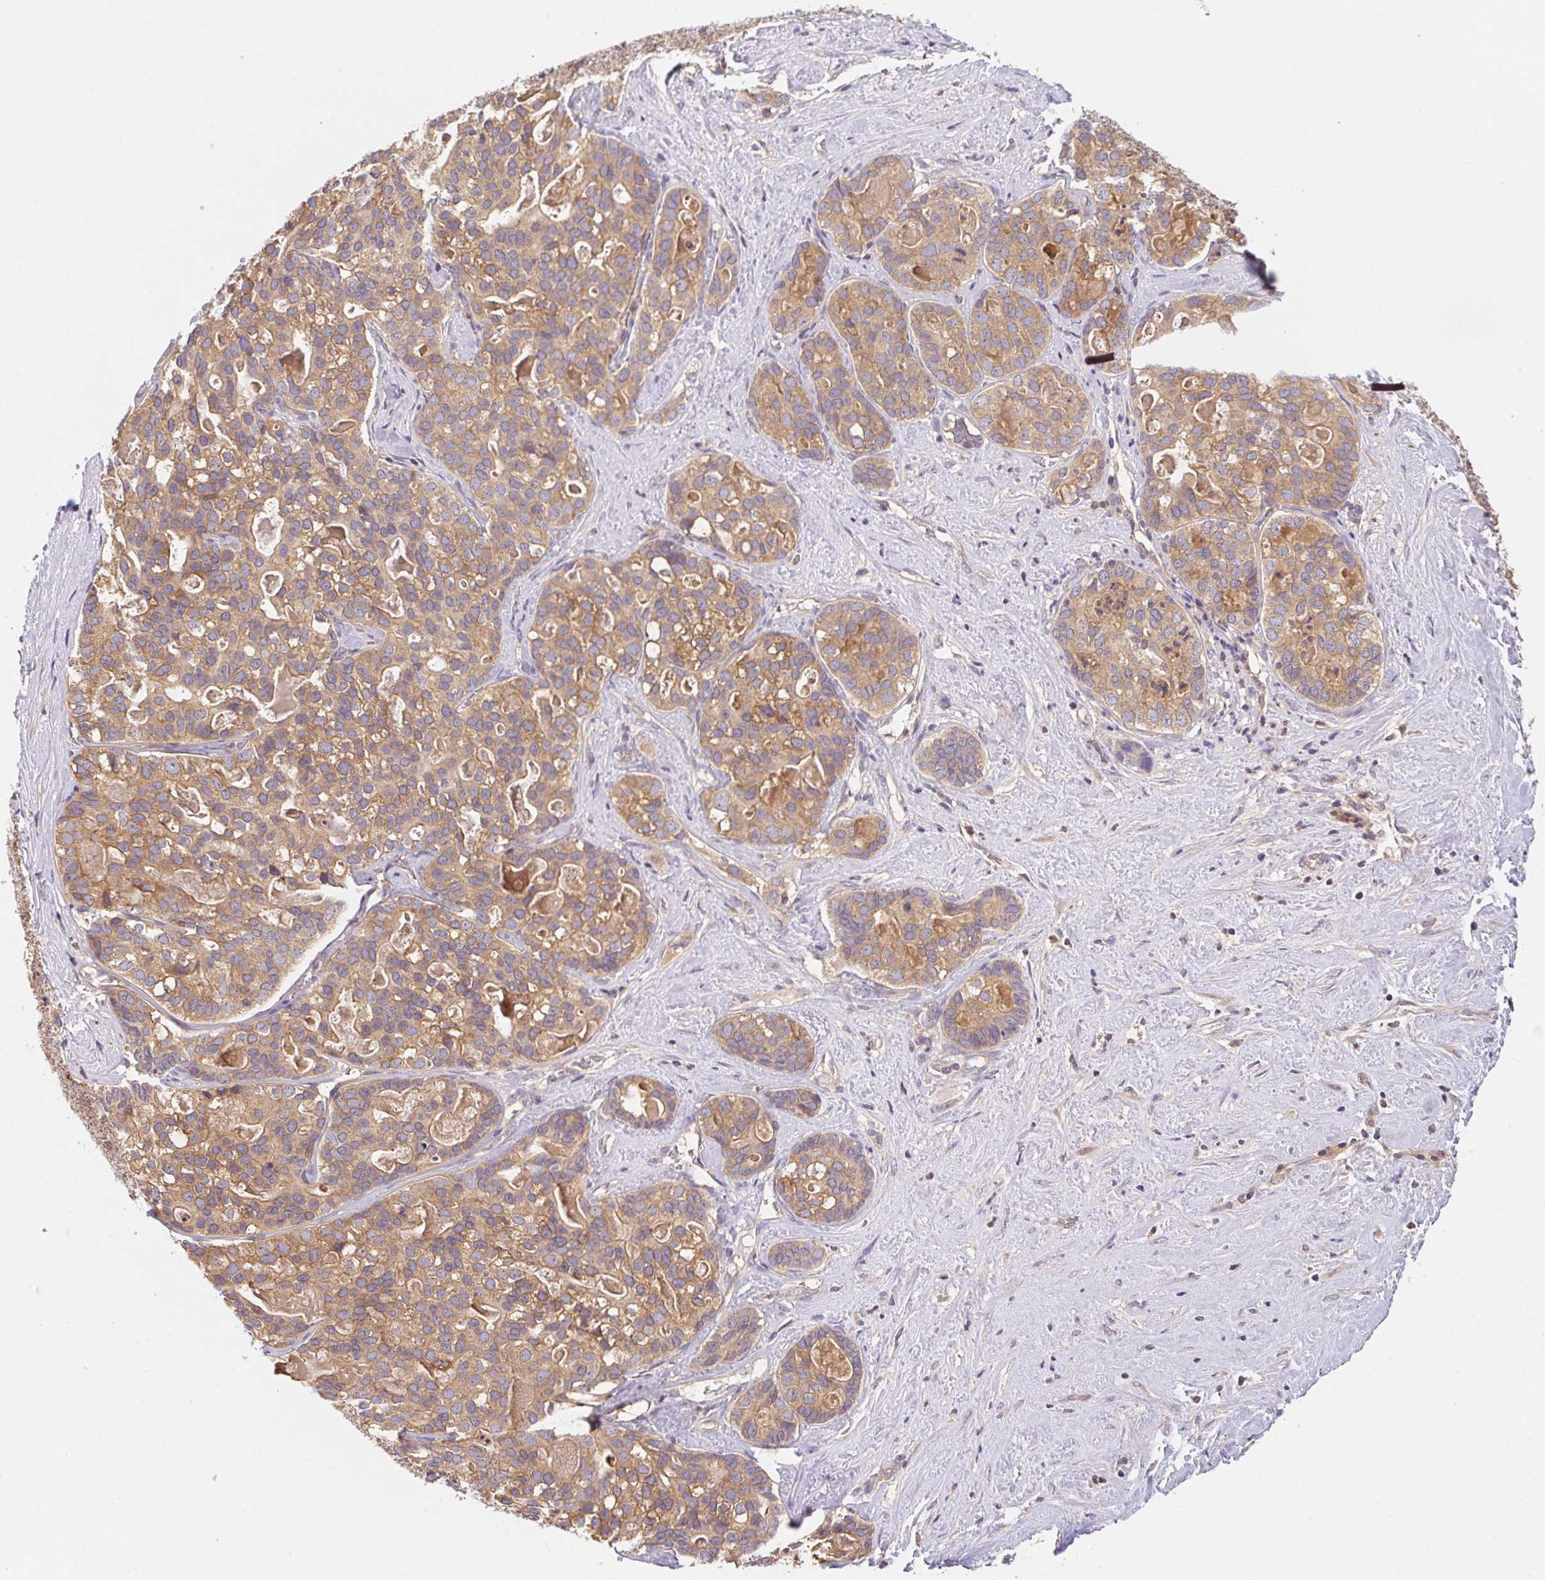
{"staining": {"intensity": "weak", "quantity": ">75%", "location": "cytoplasmic/membranous"}, "tissue": "liver cancer", "cell_type": "Tumor cells", "image_type": "cancer", "snomed": [{"axis": "morphology", "description": "Cholangiocarcinoma"}, {"axis": "topography", "description": "Liver"}], "caption": "DAB (3,3'-diaminobenzidine) immunohistochemical staining of human liver cancer (cholangiocarcinoma) shows weak cytoplasmic/membranous protein staining in about >75% of tumor cells.", "gene": "PRKAA1", "patient": {"sex": "male", "age": 56}}